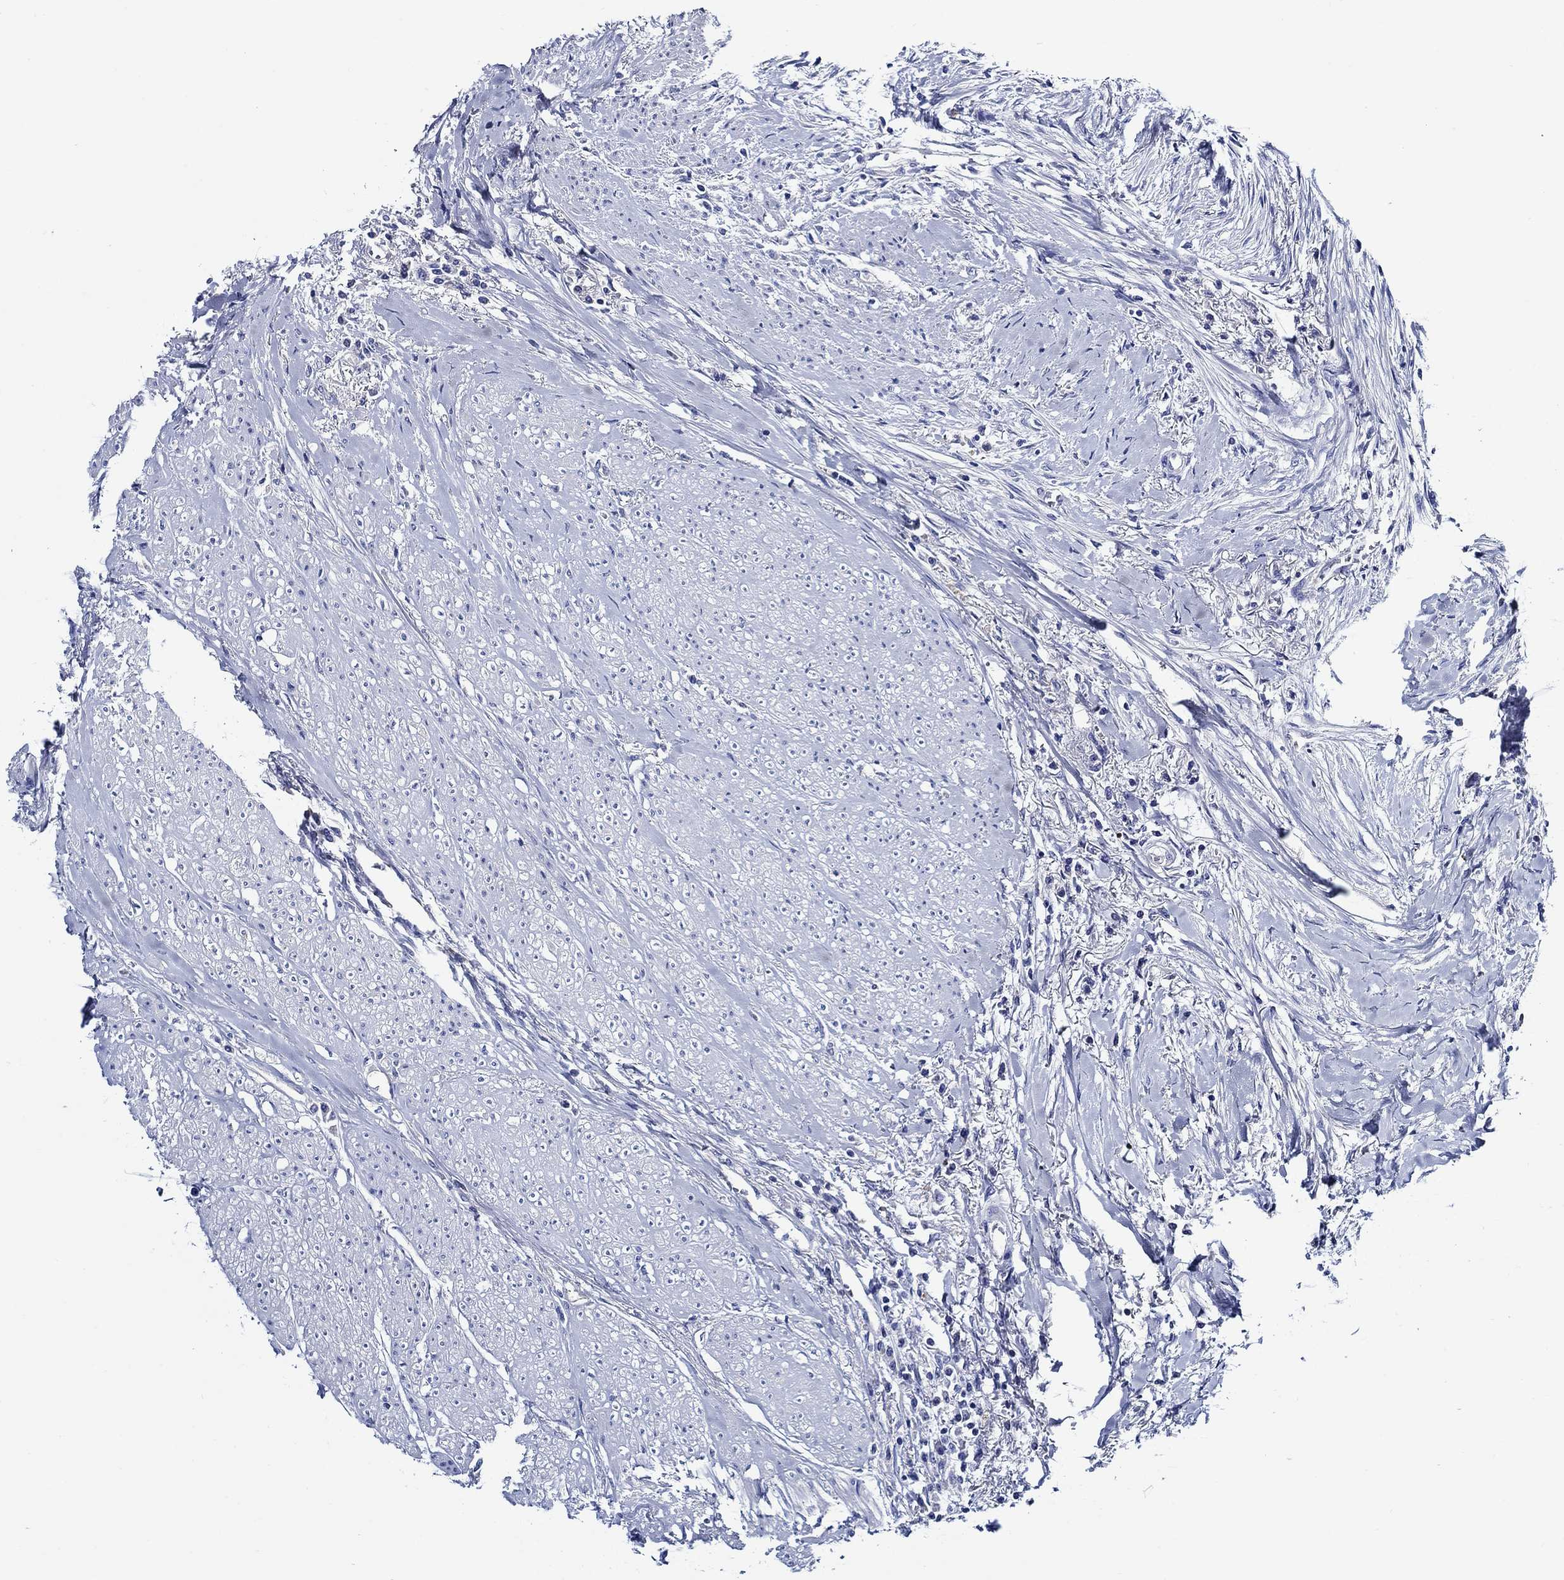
{"staining": {"intensity": "negative", "quantity": "none", "location": "none"}, "tissue": "colorectal cancer", "cell_type": "Tumor cells", "image_type": "cancer", "snomed": [{"axis": "morphology", "description": "Adenocarcinoma, NOS"}, {"axis": "topography", "description": "Rectum"}], "caption": "High power microscopy micrograph of an immunohistochemistry micrograph of adenocarcinoma (colorectal), revealing no significant positivity in tumor cells.", "gene": "SKOR1", "patient": {"sex": "male", "age": 59}}